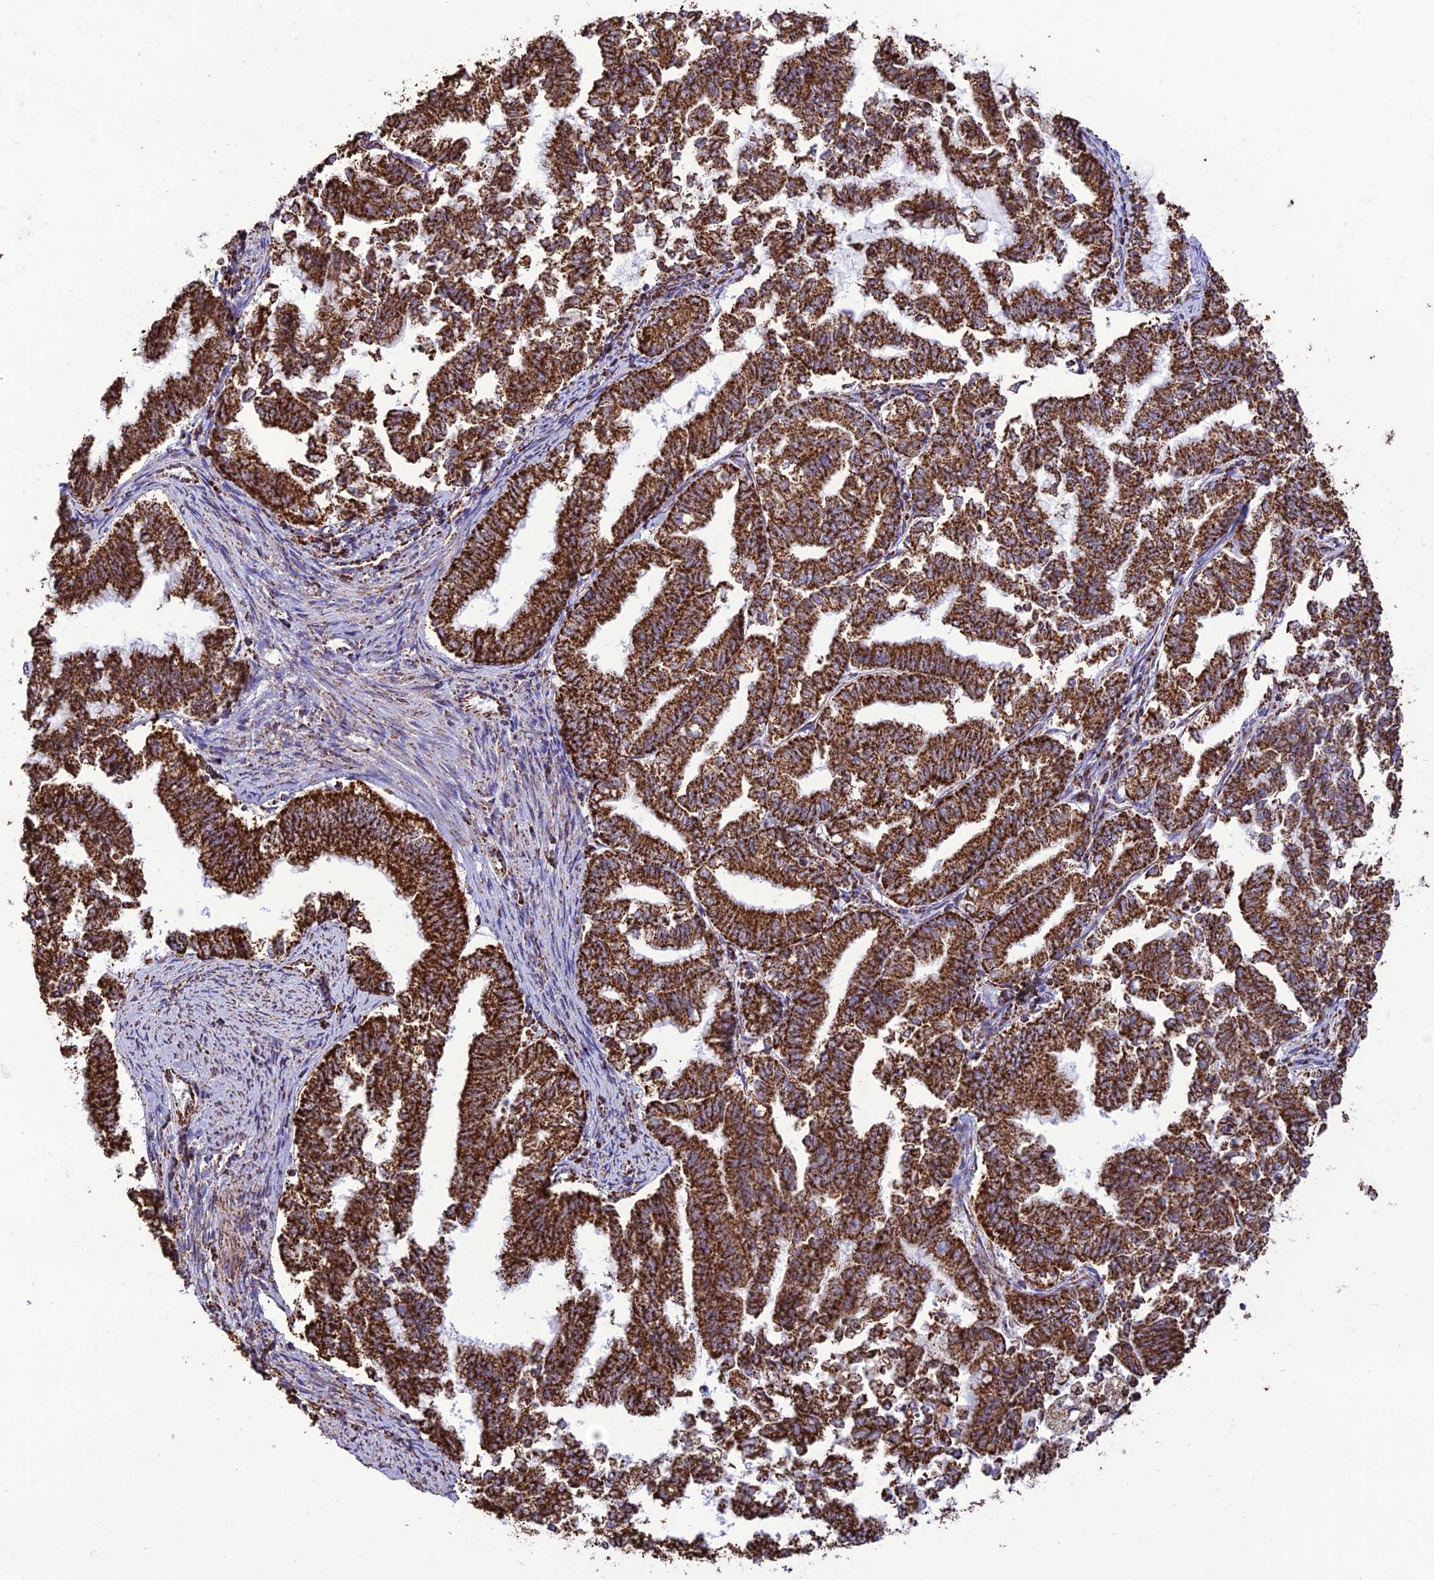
{"staining": {"intensity": "strong", "quantity": ">75%", "location": "cytoplasmic/membranous"}, "tissue": "endometrial cancer", "cell_type": "Tumor cells", "image_type": "cancer", "snomed": [{"axis": "morphology", "description": "Adenocarcinoma, NOS"}, {"axis": "topography", "description": "Endometrium"}], "caption": "Adenocarcinoma (endometrial) stained with immunohistochemistry (IHC) shows strong cytoplasmic/membranous positivity in approximately >75% of tumor cells. The staining was performed using DAB, with brown indicating positive protein expression. Nuclei are stained blue with hematoxylin.", "gene": "NDUFAF1", "patient": {"sex": "female", "age": 79}}